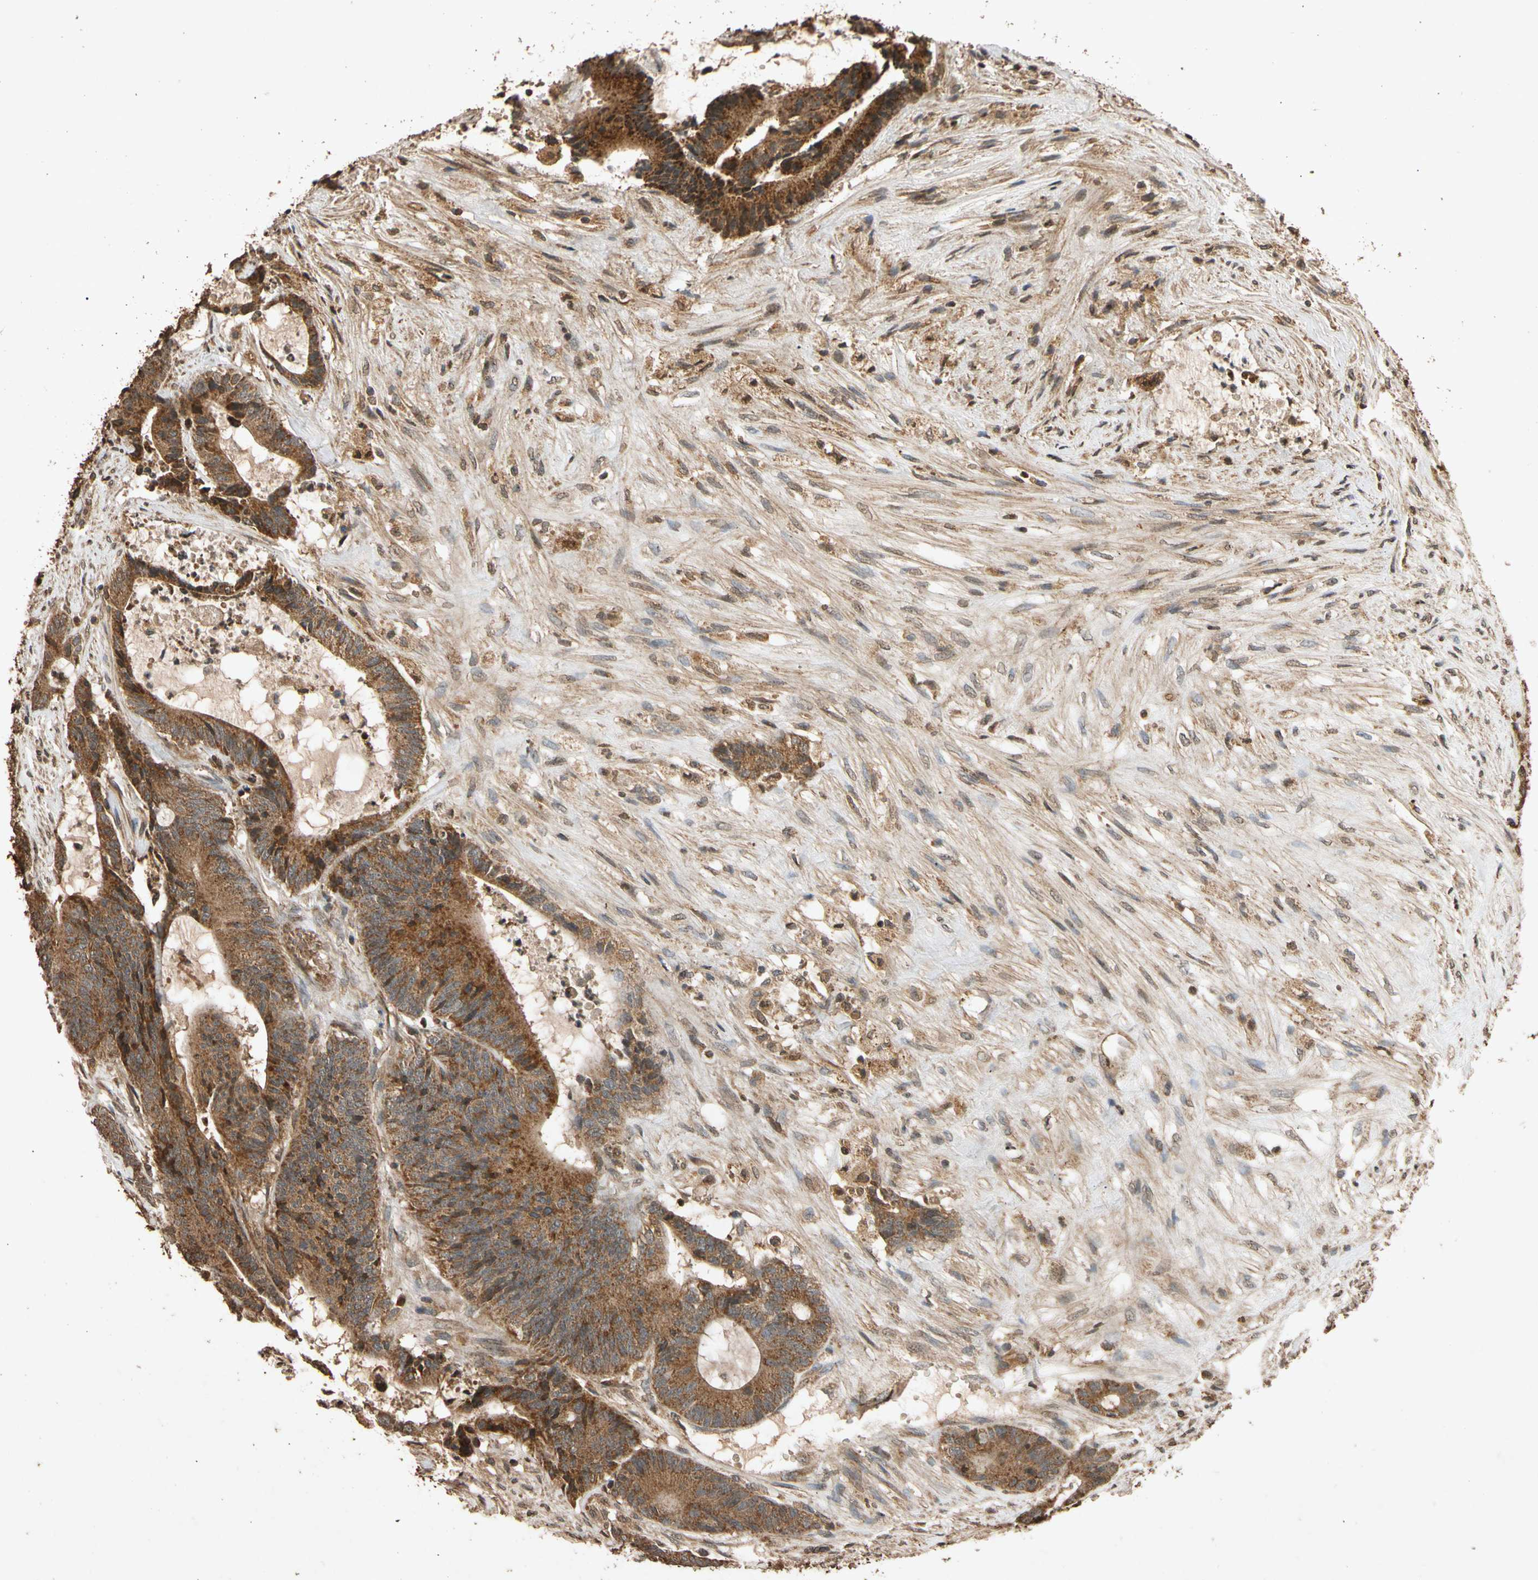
{"staining": {"intensity": "strong", "quantity": ">75%", "location": "cytoplasmic/membranous"}, "tissue": "colorectal cancer", "cell_type": "Tumor cells", "image_type": "cancer", "snomed": [{"axis": "morphology", "description": "Adenocarcinoma, NOS"}, {"axis": "topography", "description": "Colon"}], "caption": "Strong cytoplasmic/membranous protein expression is identified in about >75% of tumor cells in colorectal adenocarcinoma. (DAB IHC, brown staining for protein, blue staining for nuclei).", "gene": "TXN2", "patient": {"sex": "female", "age": 84}}